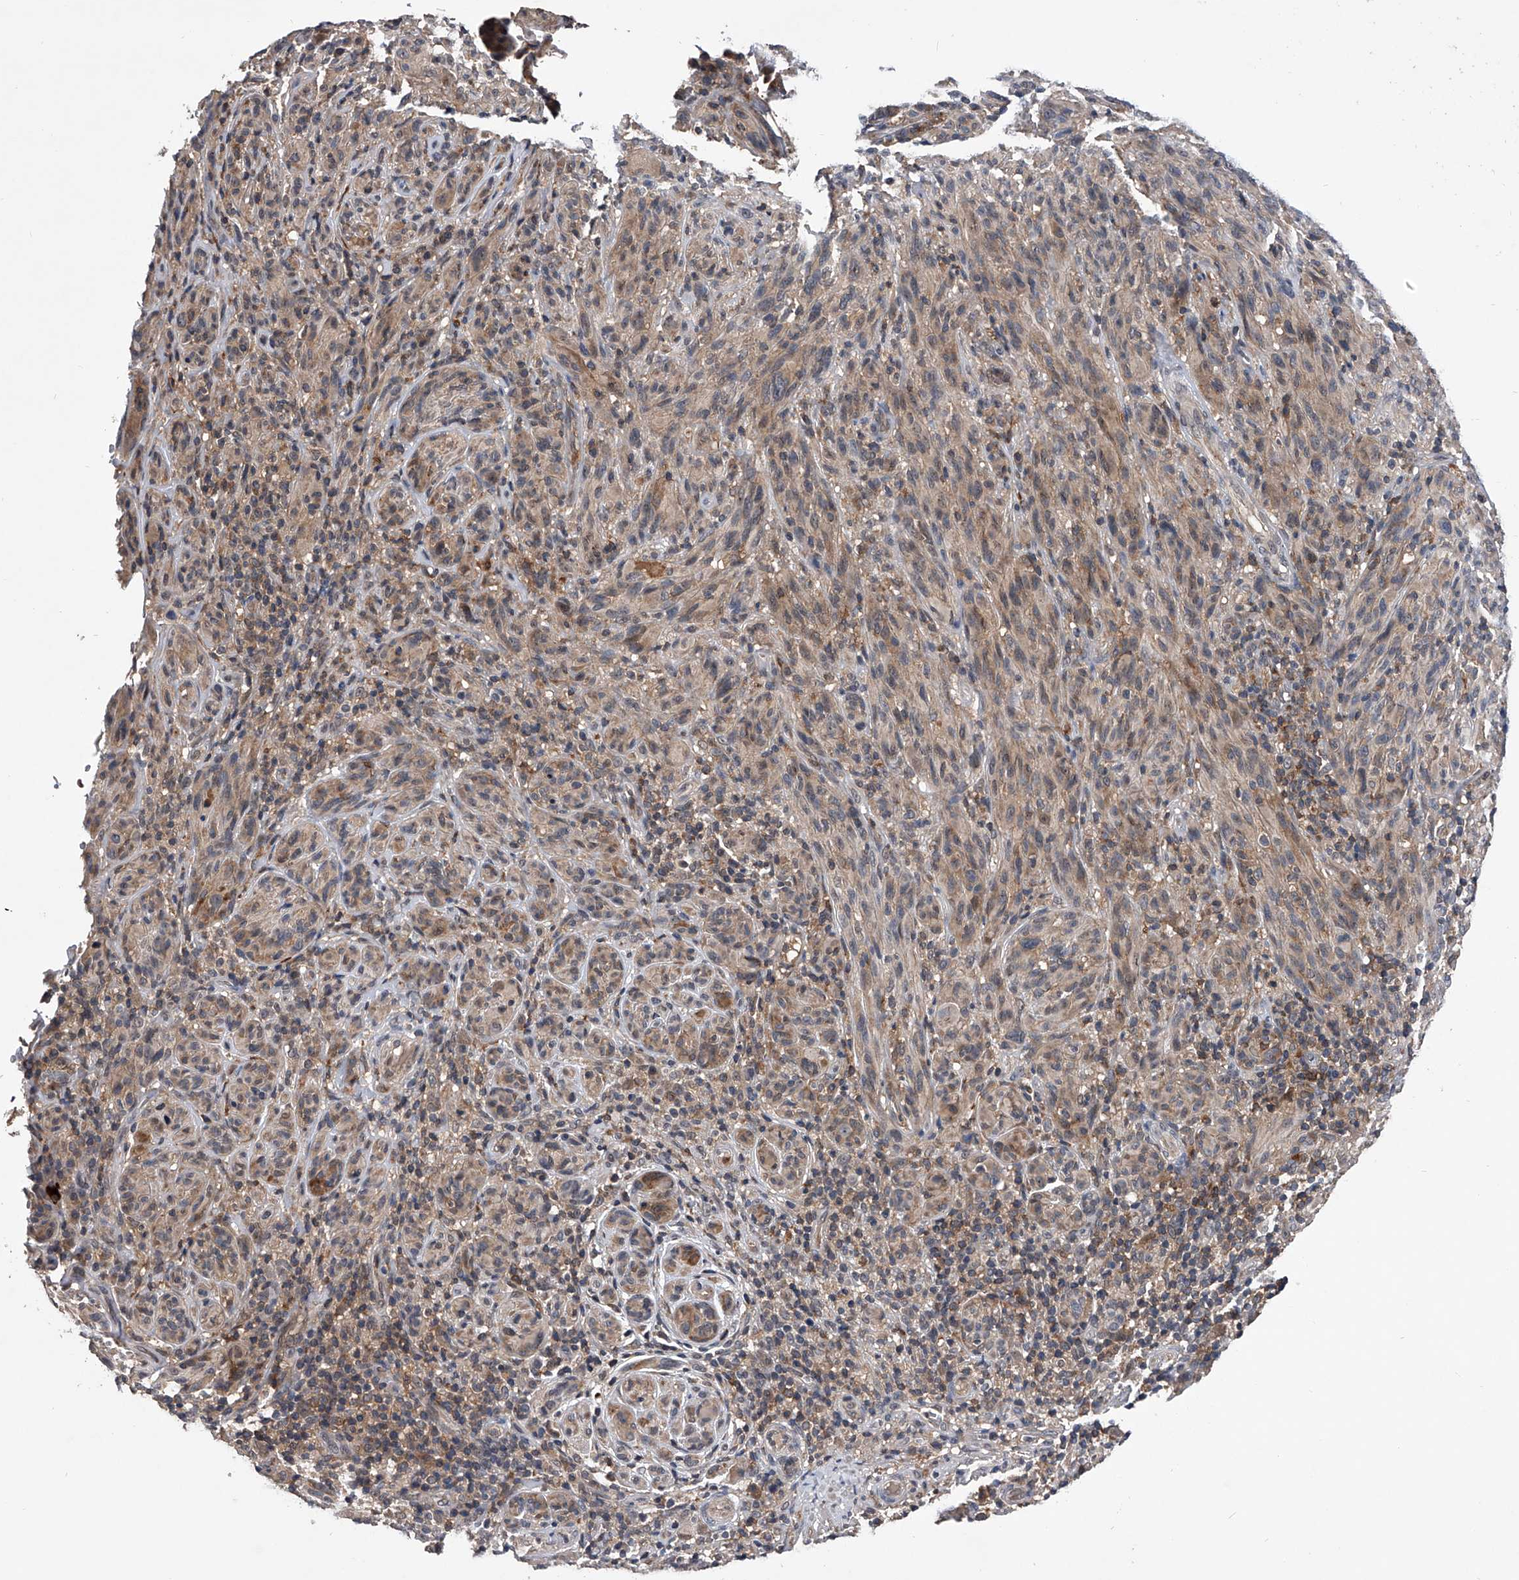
{"staining": {"intensity": "weak", "quantity": "<25%", "location": "cytoplasmic/membranous"}, "tissue": "melanoma", "cell_type": "Tumor cells", "image_type": "cancer", "snomed": [{"axis": "morphology", "description": "Malignant melanoma, NOS"}, {"axis": "topography", "description": "Skin of head"}], "caption": "Tumor cells show no significant protein positivity in melanoma. (DAB IHC, high magnification).", "gene": "ZNF30", "patient": {"sex": "male", "age": 96}}